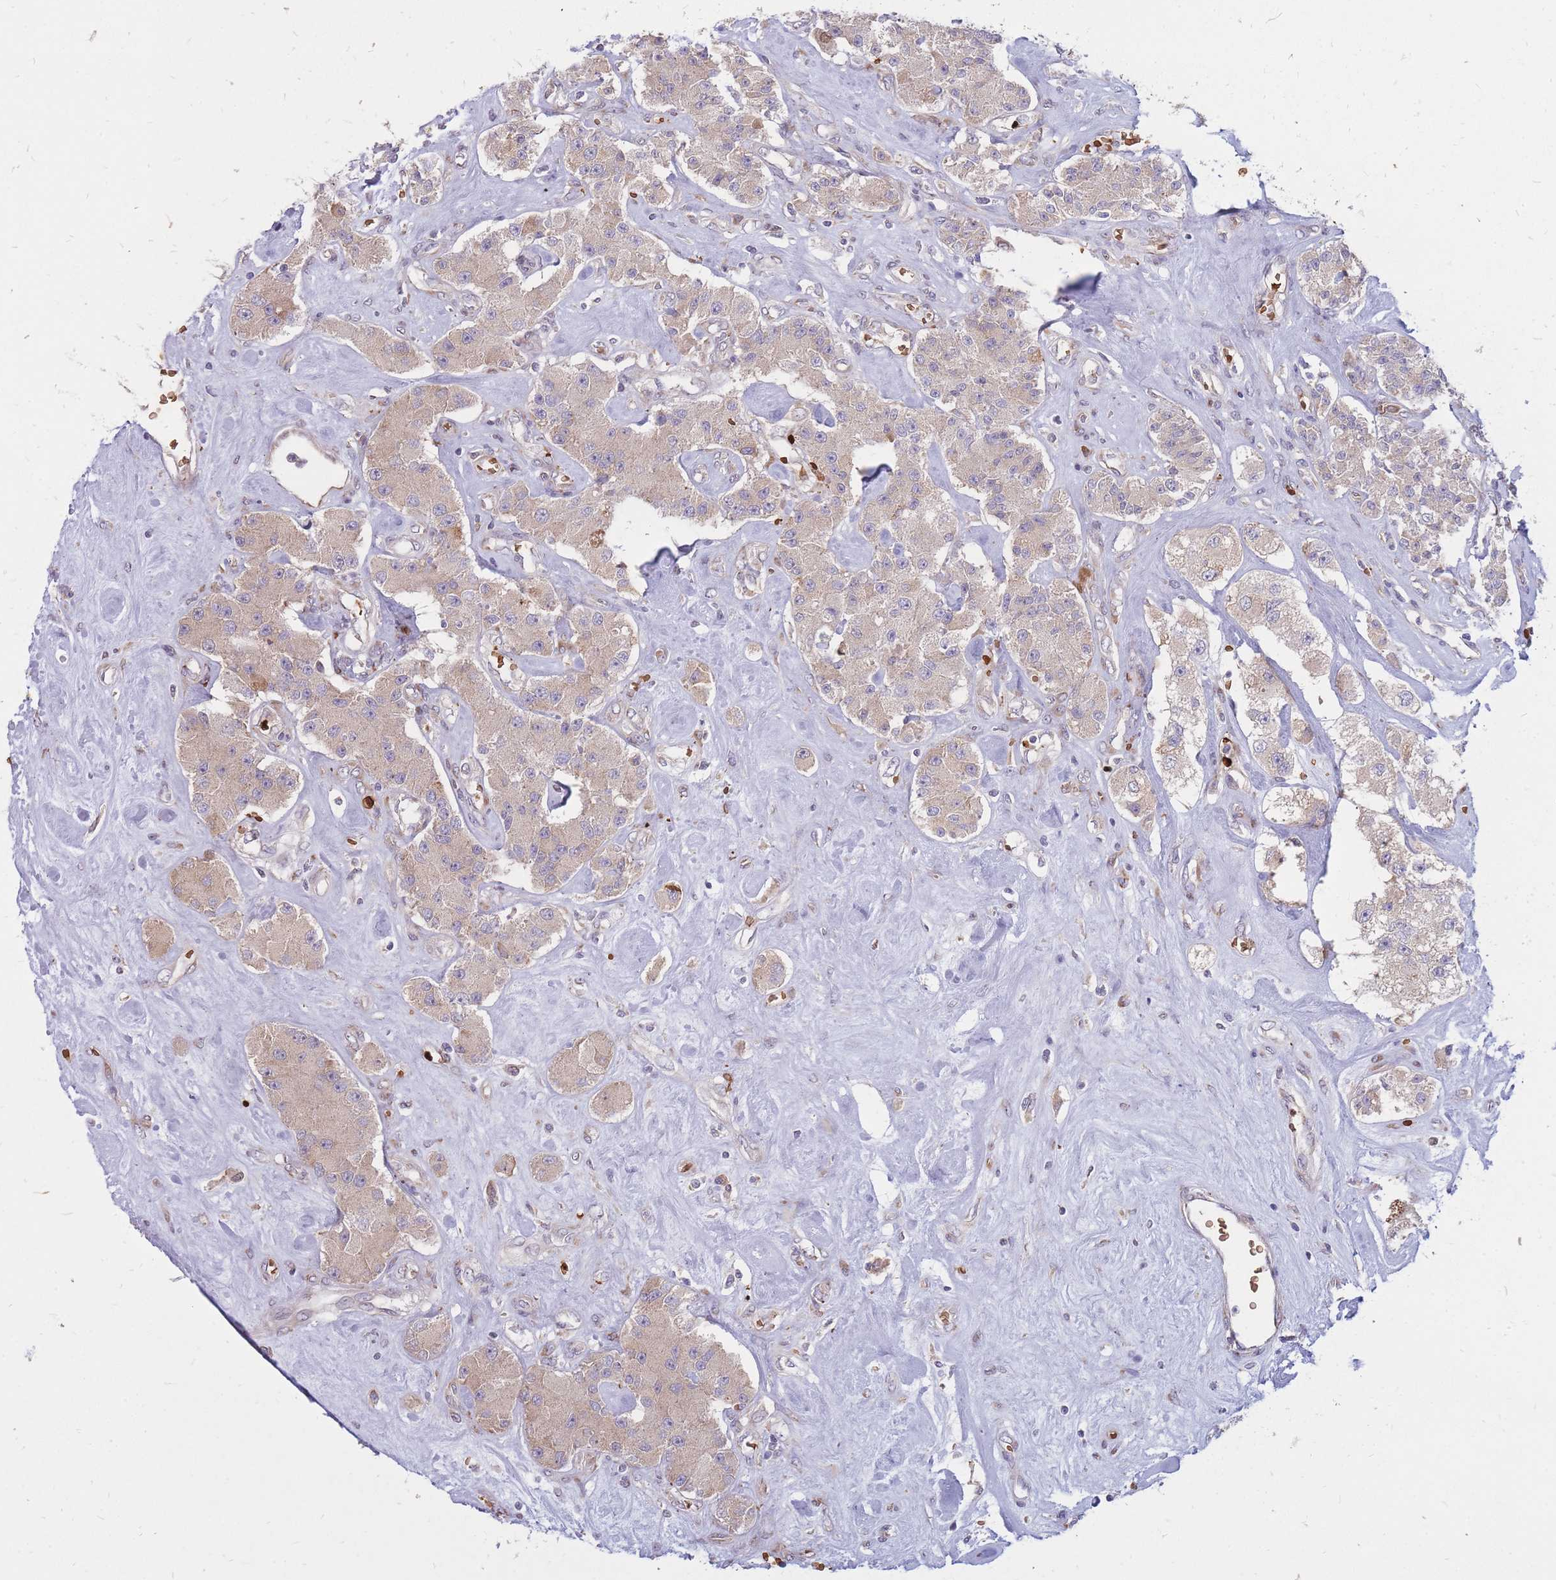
{"staining": {"intensity": "weak", "quantity": "<25%", "location": "cytoplasmic/membranous"}, "tissue": "carcinoid", "cell_type": "Tumor cells", "image_type": "cancer", "snomed": [{"axis": "morphology", "description": "Carcinoid, malignant, NOS"}, {"axis": "topography", "description": "Pancreas"}], "caption": "Immunohistochemistry (IHC) micrograph of neoplastic tissue: human carcinoid stained with DAB demonstrates no significant protein expression in tumor cells. (DAB (3,3'-diaminobenzidine) immunohistochemistry visualized using brightfield microscopy, high magnification).", "gene": "ATP10D", "patient": {"sex": "male", "age": 41}}